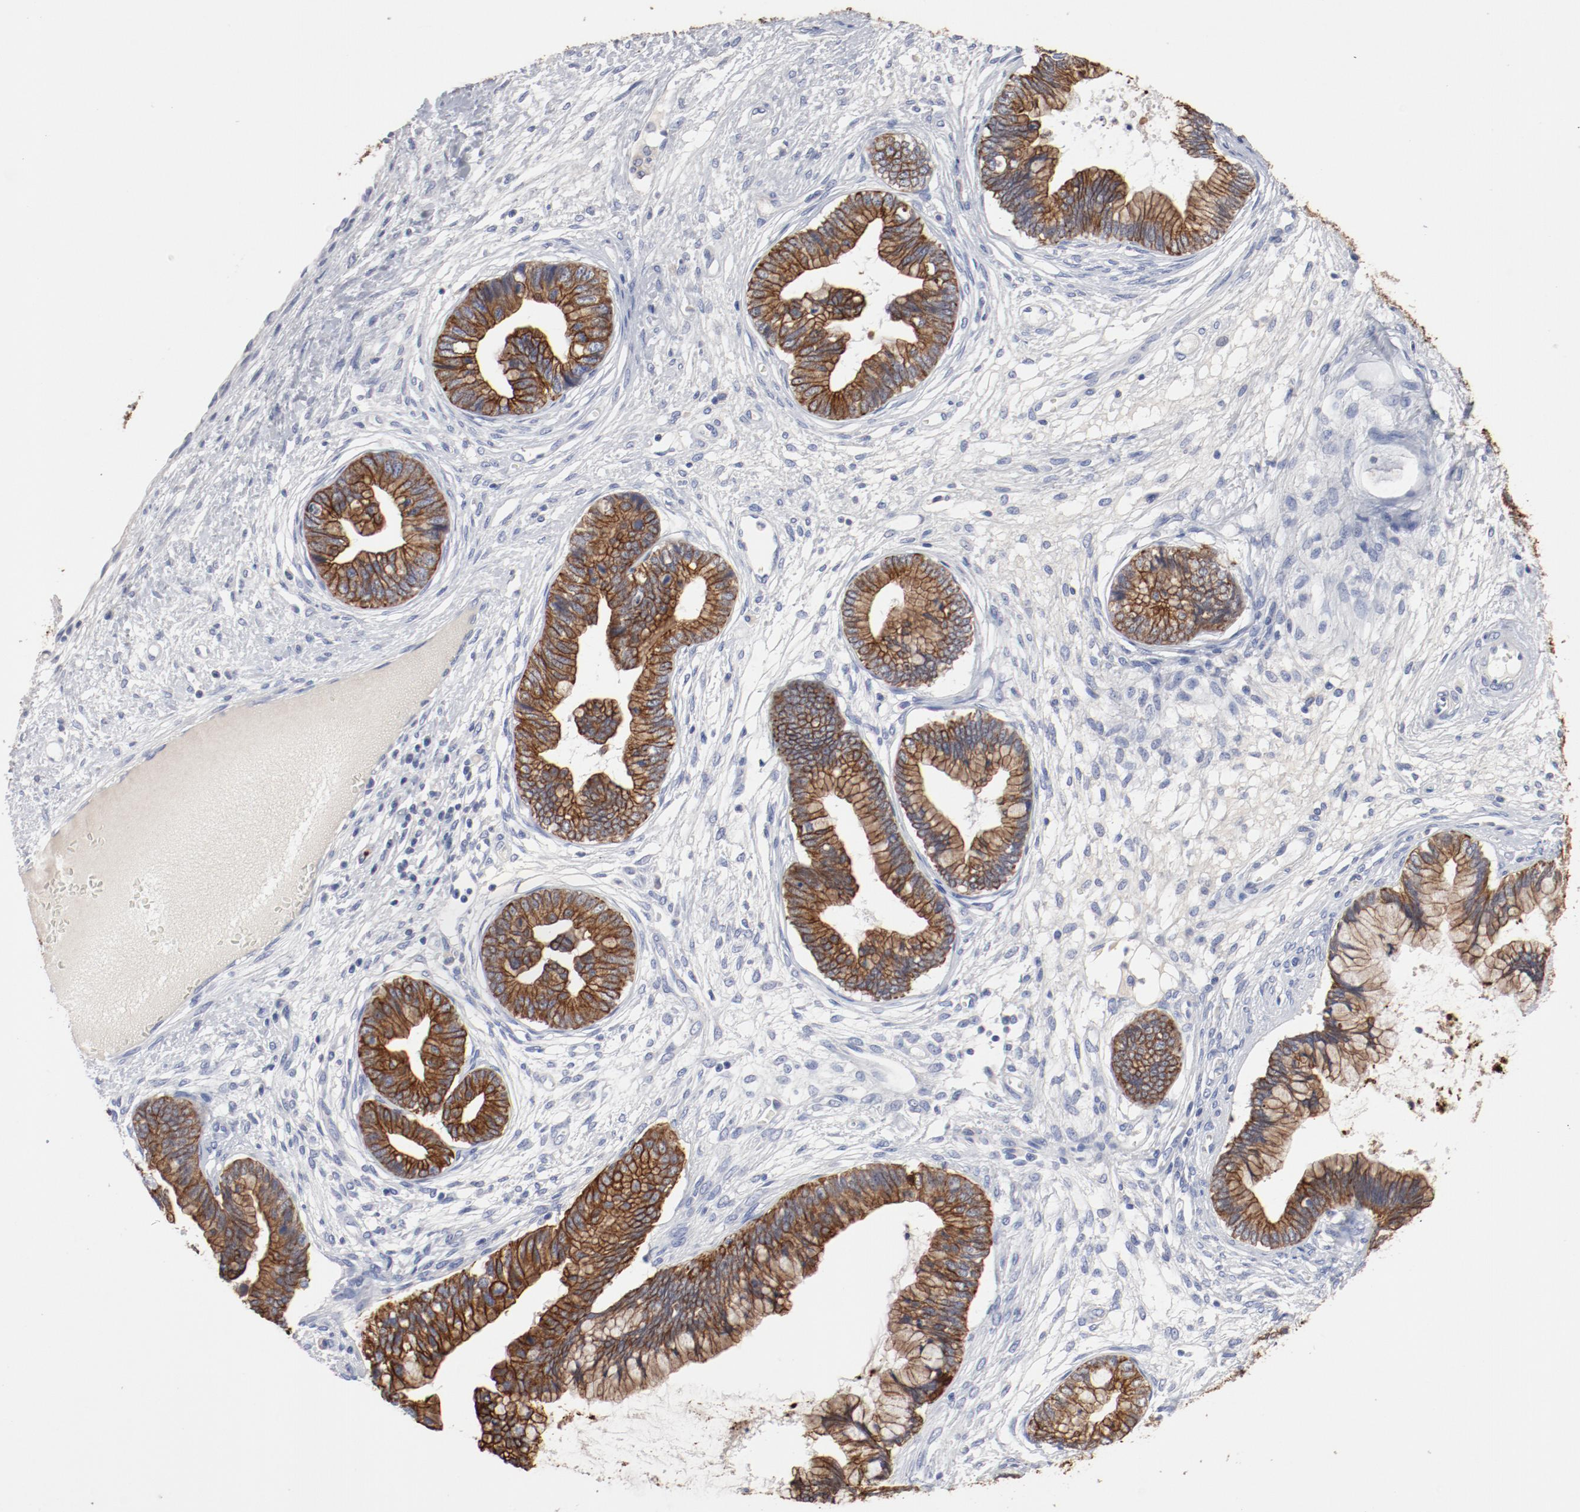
{"staining": {"intensity": "strong", "quantity": ">75%", "location": "cytoplasmic/membranous"}, "tissue": "cervical cancer", "cell_type": "Tumor cells", "image_type": "cancer", "snomed": [{"axis": "morphology", "description": "Adenocarcinoma, NOS"}, {"axis": "topography", "description": "Cervix"}], "caption": "Immunohistochemistry (IHC) histopathology image of neoplastic tissue: cervical cancer stained using IHC displays high levels of strong protein expression localized specifically in the cytoplasmic/membranous of tumor cells, appearing as a cytoplasmic/membranous brown color.", "gene": "TSPAN6", "patient": {"sex": "female", "age": 44}}